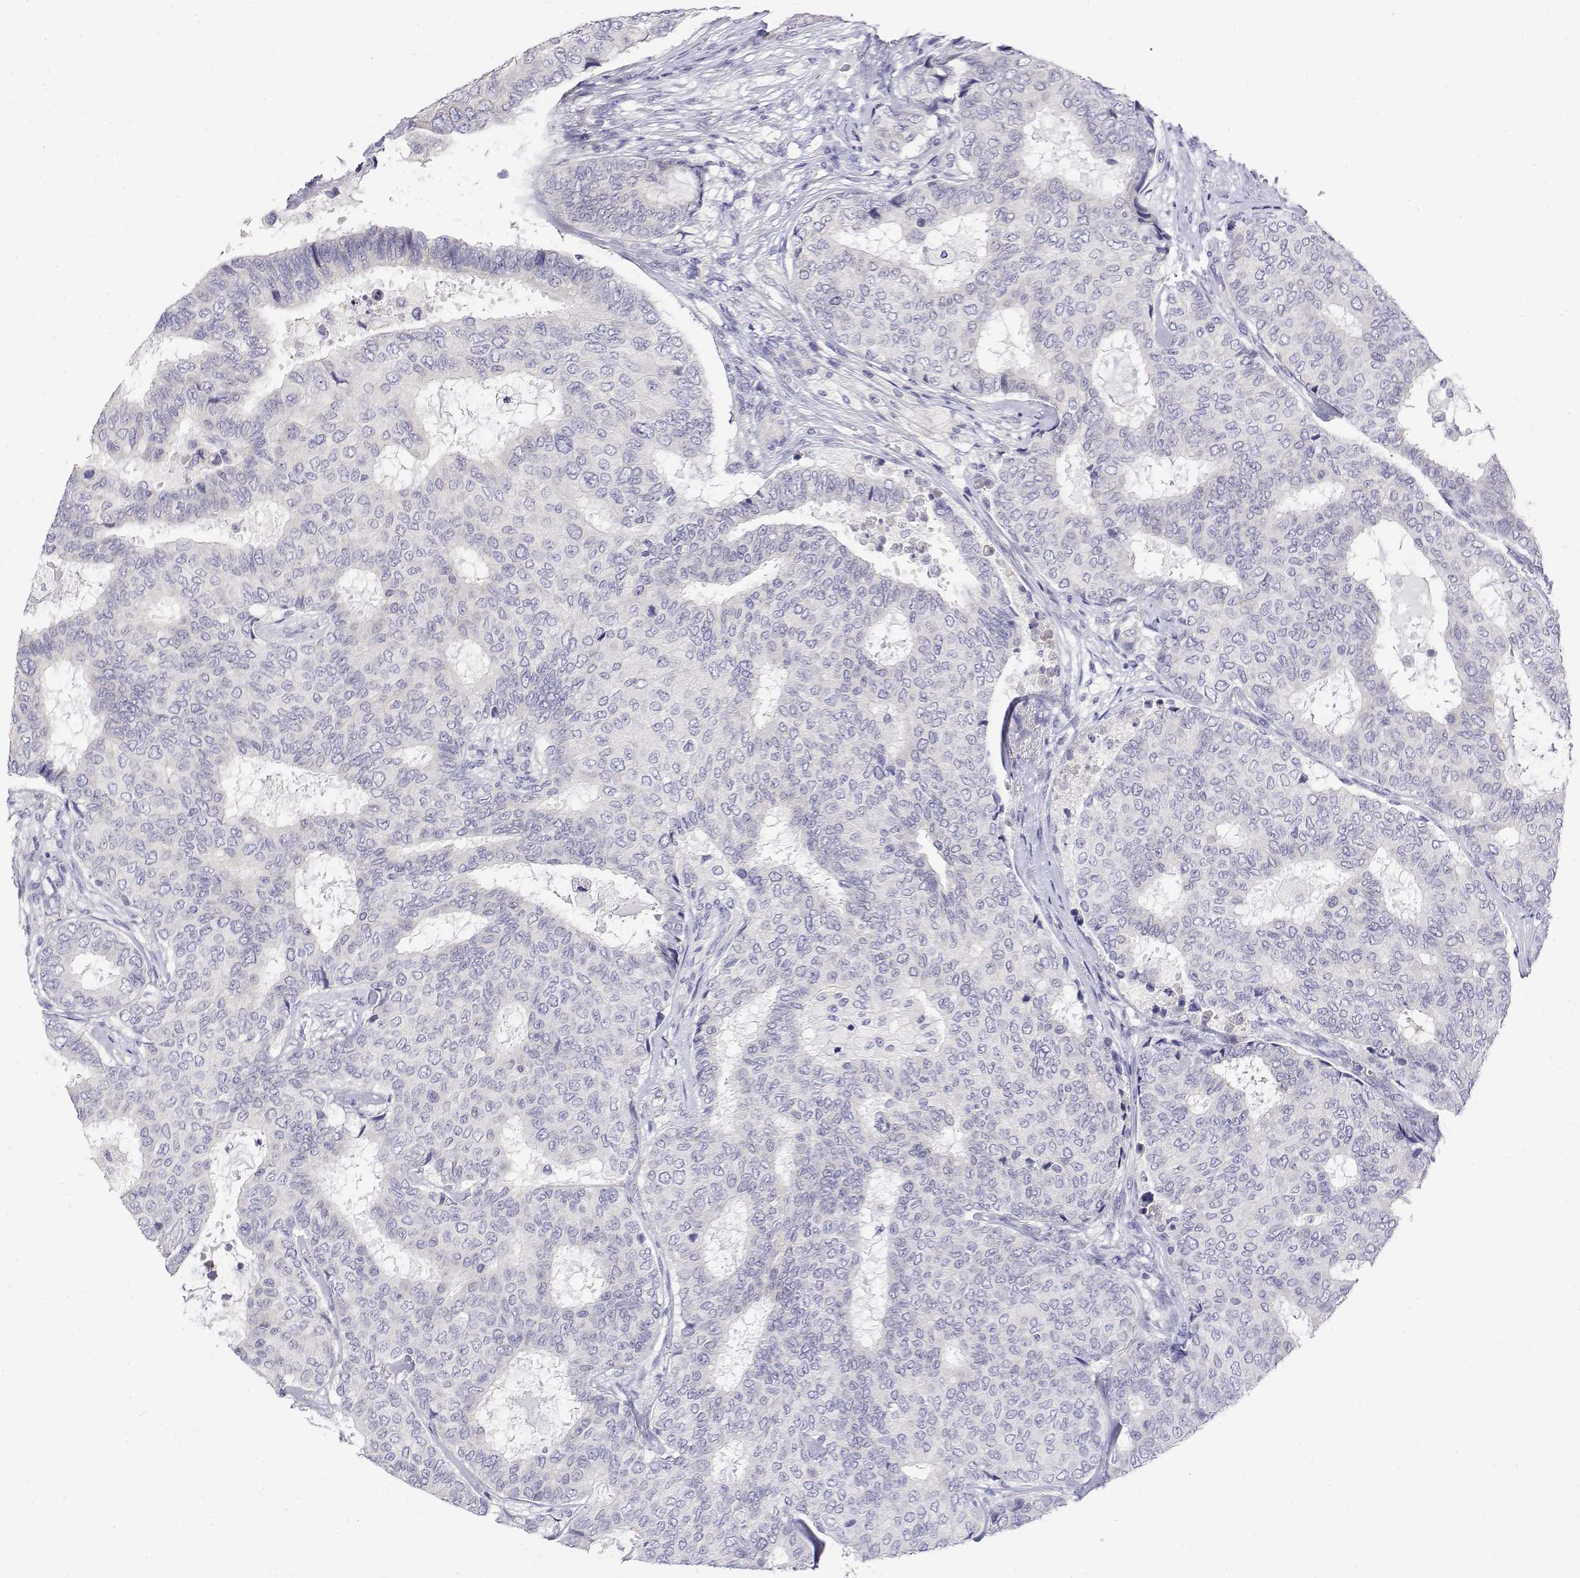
{"staining": {"intensity": "negative", "quantity": "none", "location": "none"}, "tissue": "breast cancer", "cell_type": "Tumor cells", "image_type": "cancer", "snomed": [{"axis": "morphology", "description": "Duct carcinoma"}, {"axis": "topography", "description": "Breast"}], "caption": "High power microscopy micrograph of an immunohistochemistry (IHC) histopathology image of invasive ductal carcinoma (breast), revealing no significant expression in tumor cells.", "gene": "LY6D", "patient": {"sex": "female", "age": 75}}